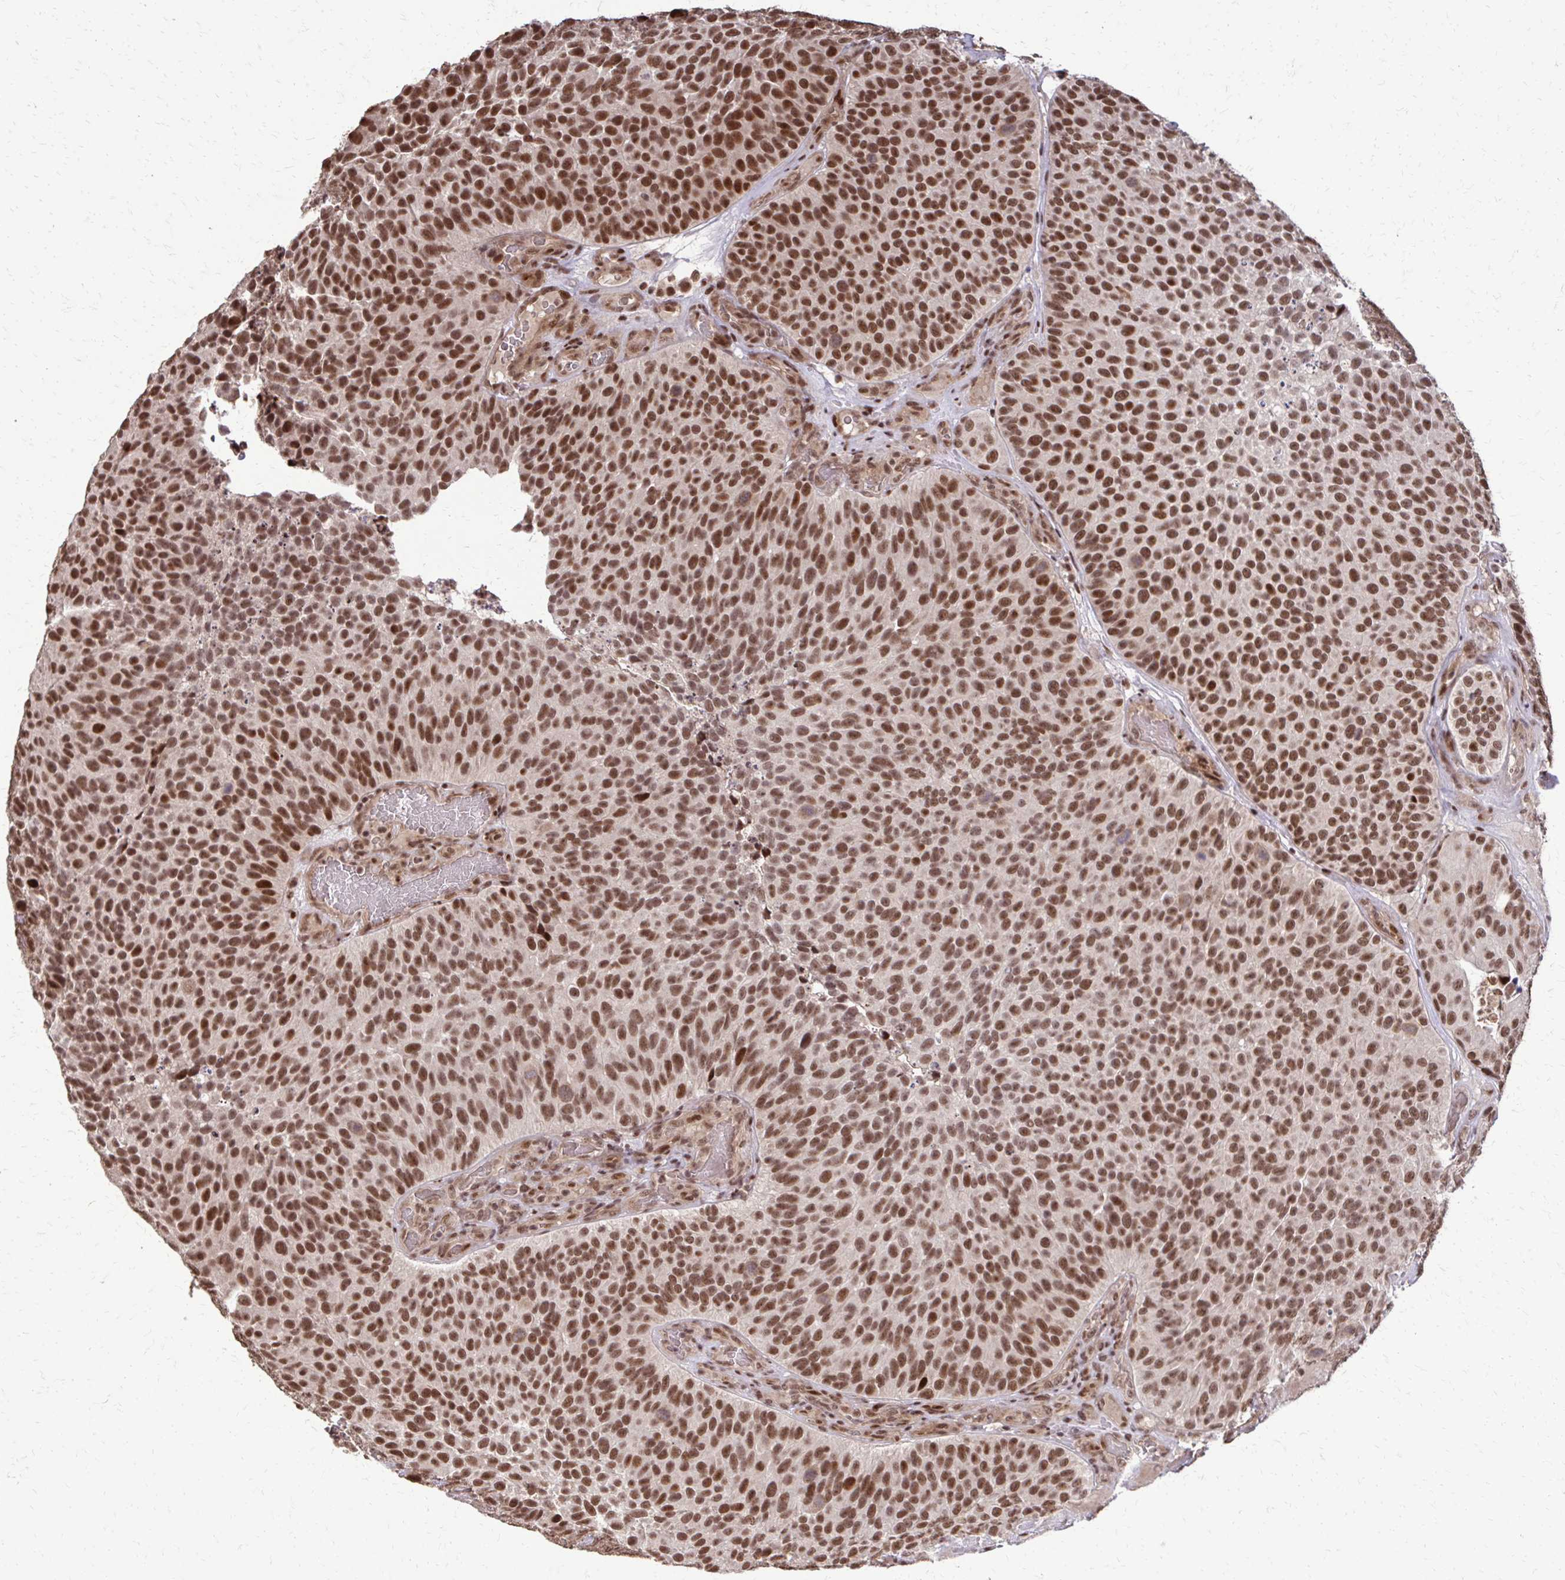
{"staining": {"intensity": "strong", "quantity": ">75%", "location": "nuclear"}, "tissue": "urothelial cancer", "cell_type": "Tumor cells", "image_type": "cancer", "snomed": [{"axis": "morphology", "description": "Urothelial carcinoma, Low grade"}, {"axis": "topography", "description": "Urinary bladder"}], "caption": "Immunohistochemistry of urothelial carcinoma (low-grade) reveals high levels of strong nuclear expression in about >75% of tumor cells.", "gene": "SS18", "patient": {"sex": "male", "age": 76}}